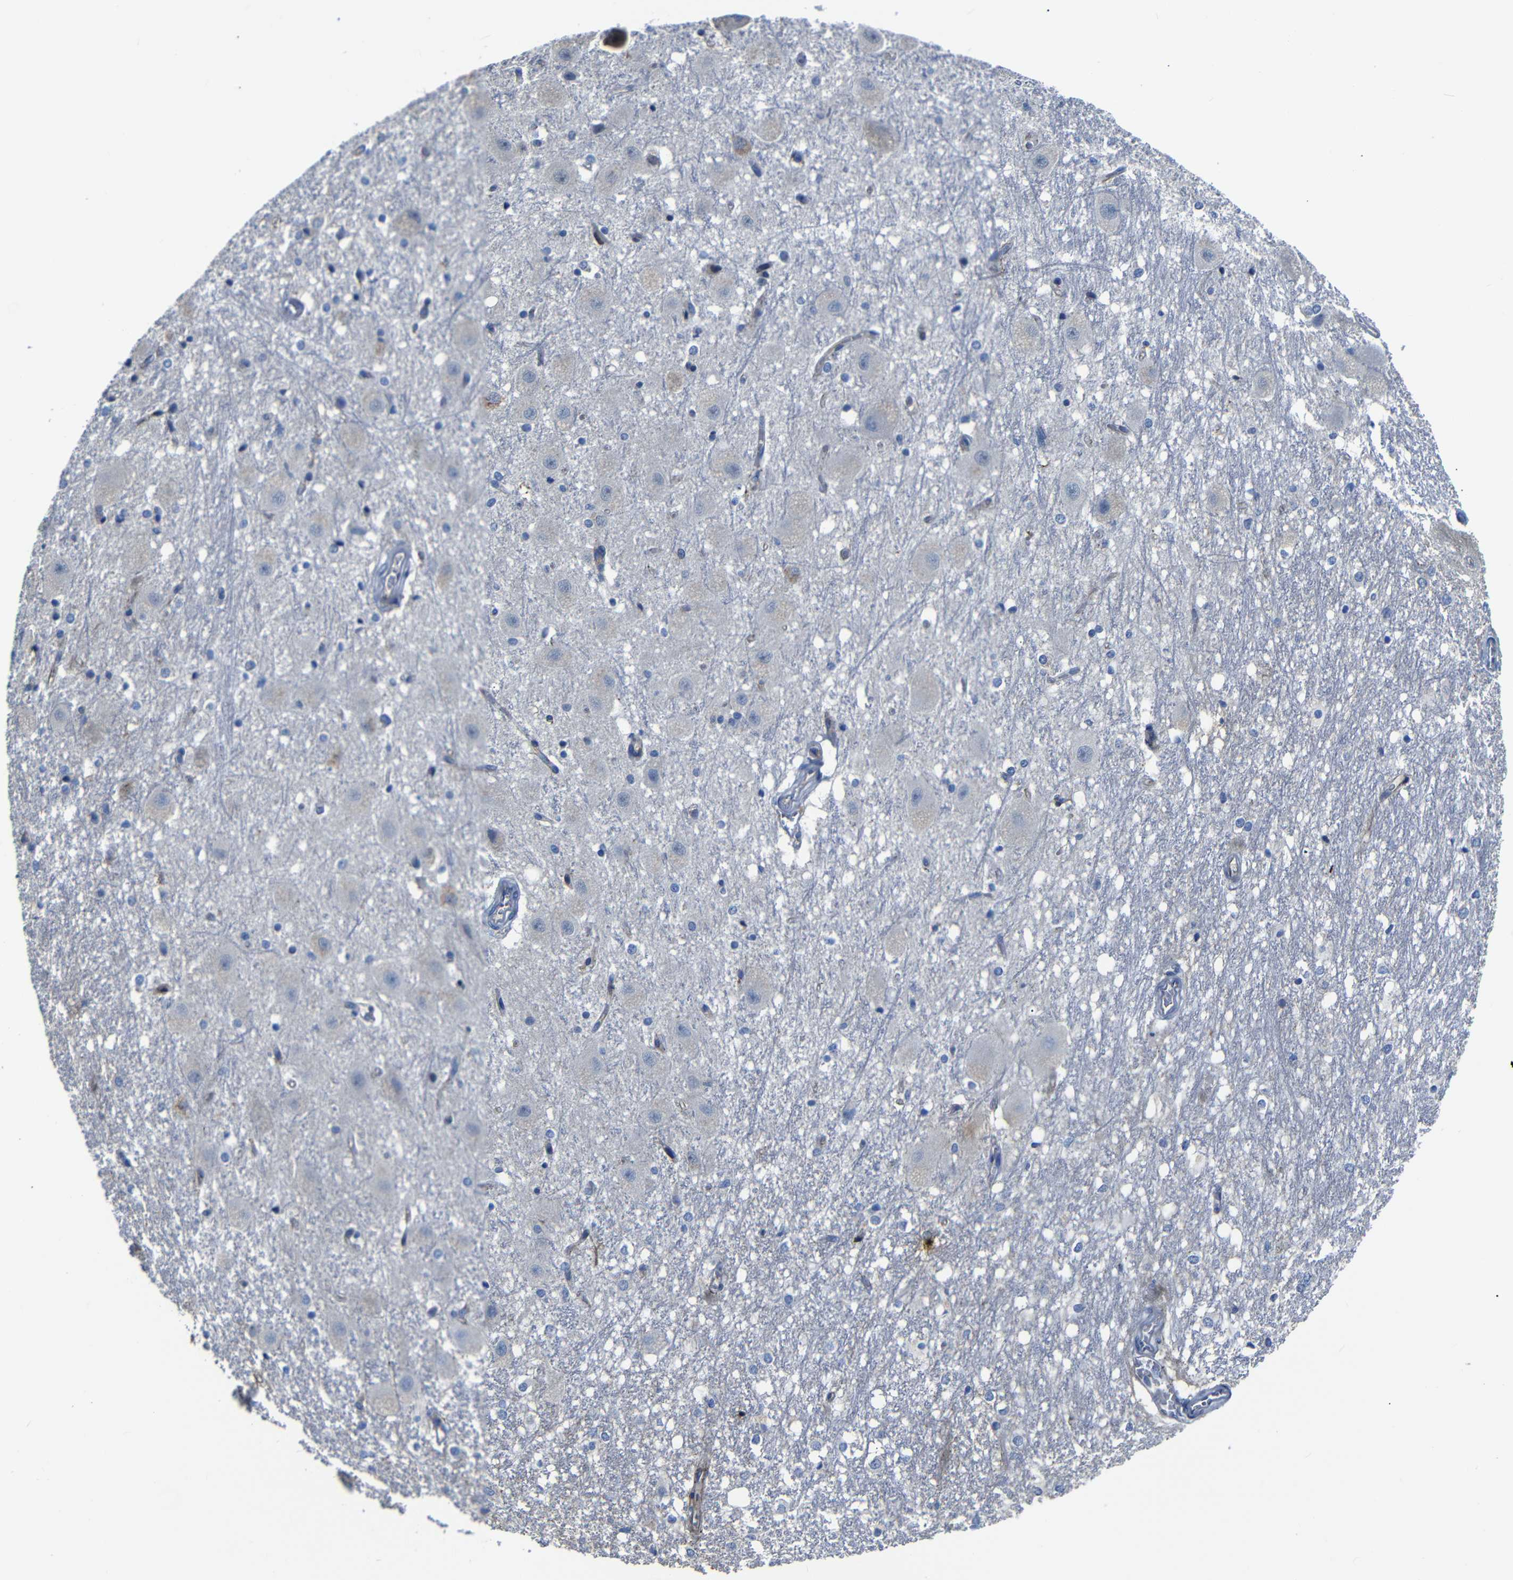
{"staining": {"intensity": "negative", "quantity": "none", "location": "none"}, "tissue": "hippocampus", "cell_type": "Glial cells", "image_type": "normal", "snomed": [{"axis": "morphology", "description": "Normal tissue, NOS"}, {"axis": "topography", "description": "Hippocampus"}], "caption": "DAB (3,3'-diaminobenzidine) immunohistochemical staining of unremarkable human hippocampus reveals no significant staining in glial cells.", "gene": "AFDN", "patient": {"sex": "female", "age": 19}}